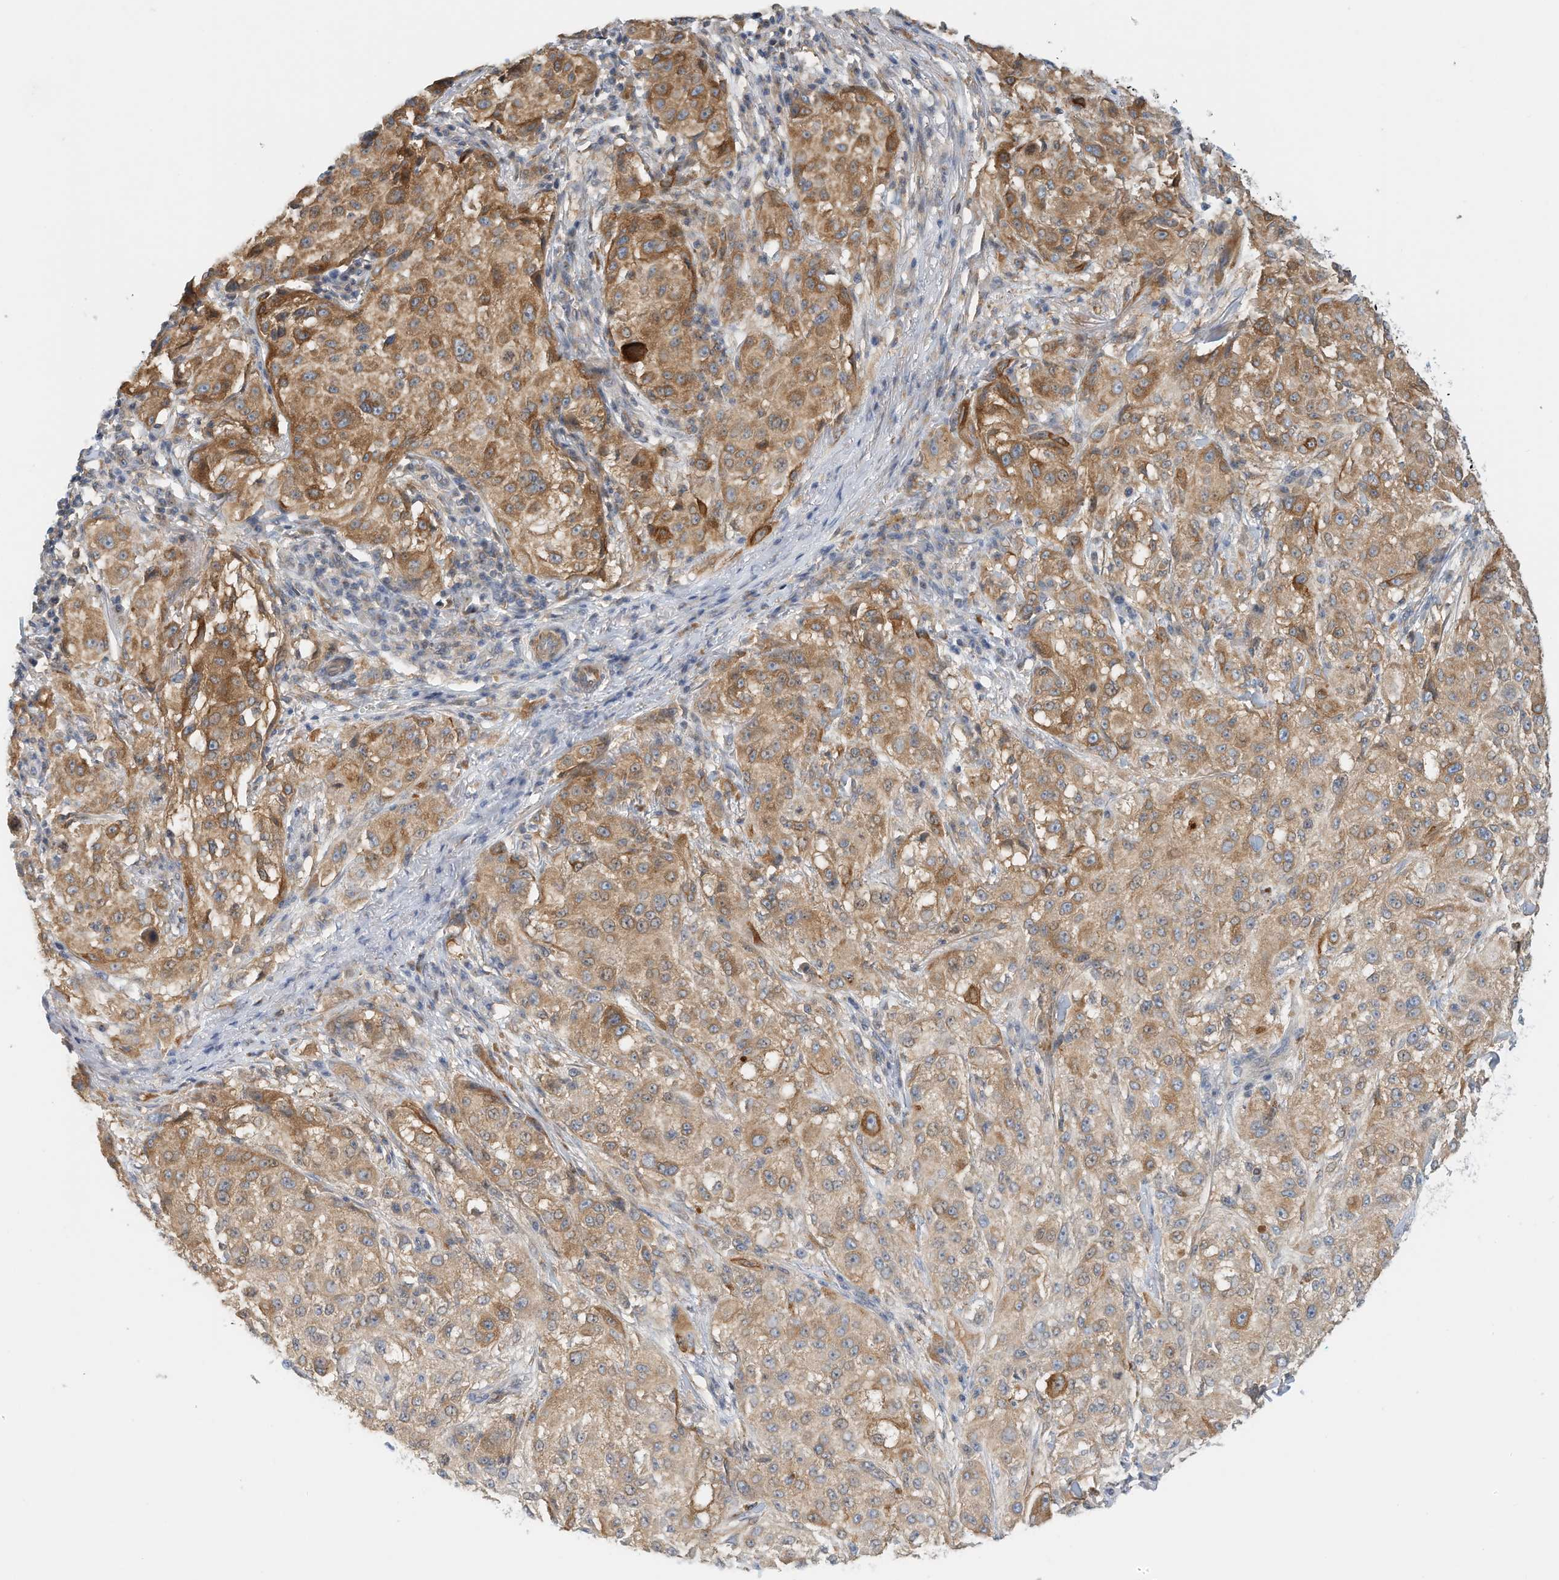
{"staining": {"intensity": "moderate", "quantity": ">75%", "location": "cytoplasmic/membranous"}, "tissue": "melanoma", "cell_type": "Tumor cells", "image_type": "cancer", "snomed": [{"axis": "morphology", "description": "Necrosis, NOS"}, {"axis": "morphology", "description": "Malignant melanoma, NOS"}, {"axis": "topography", "description": "Skin"}], "caption": "Protein expression analysis of human melanoma reveals moderate cytoplasmic/membranous staining in approximately >75% of tumor cells.", "gene": "MICAL1", "patient": {"sex": "female", "age": 87}}